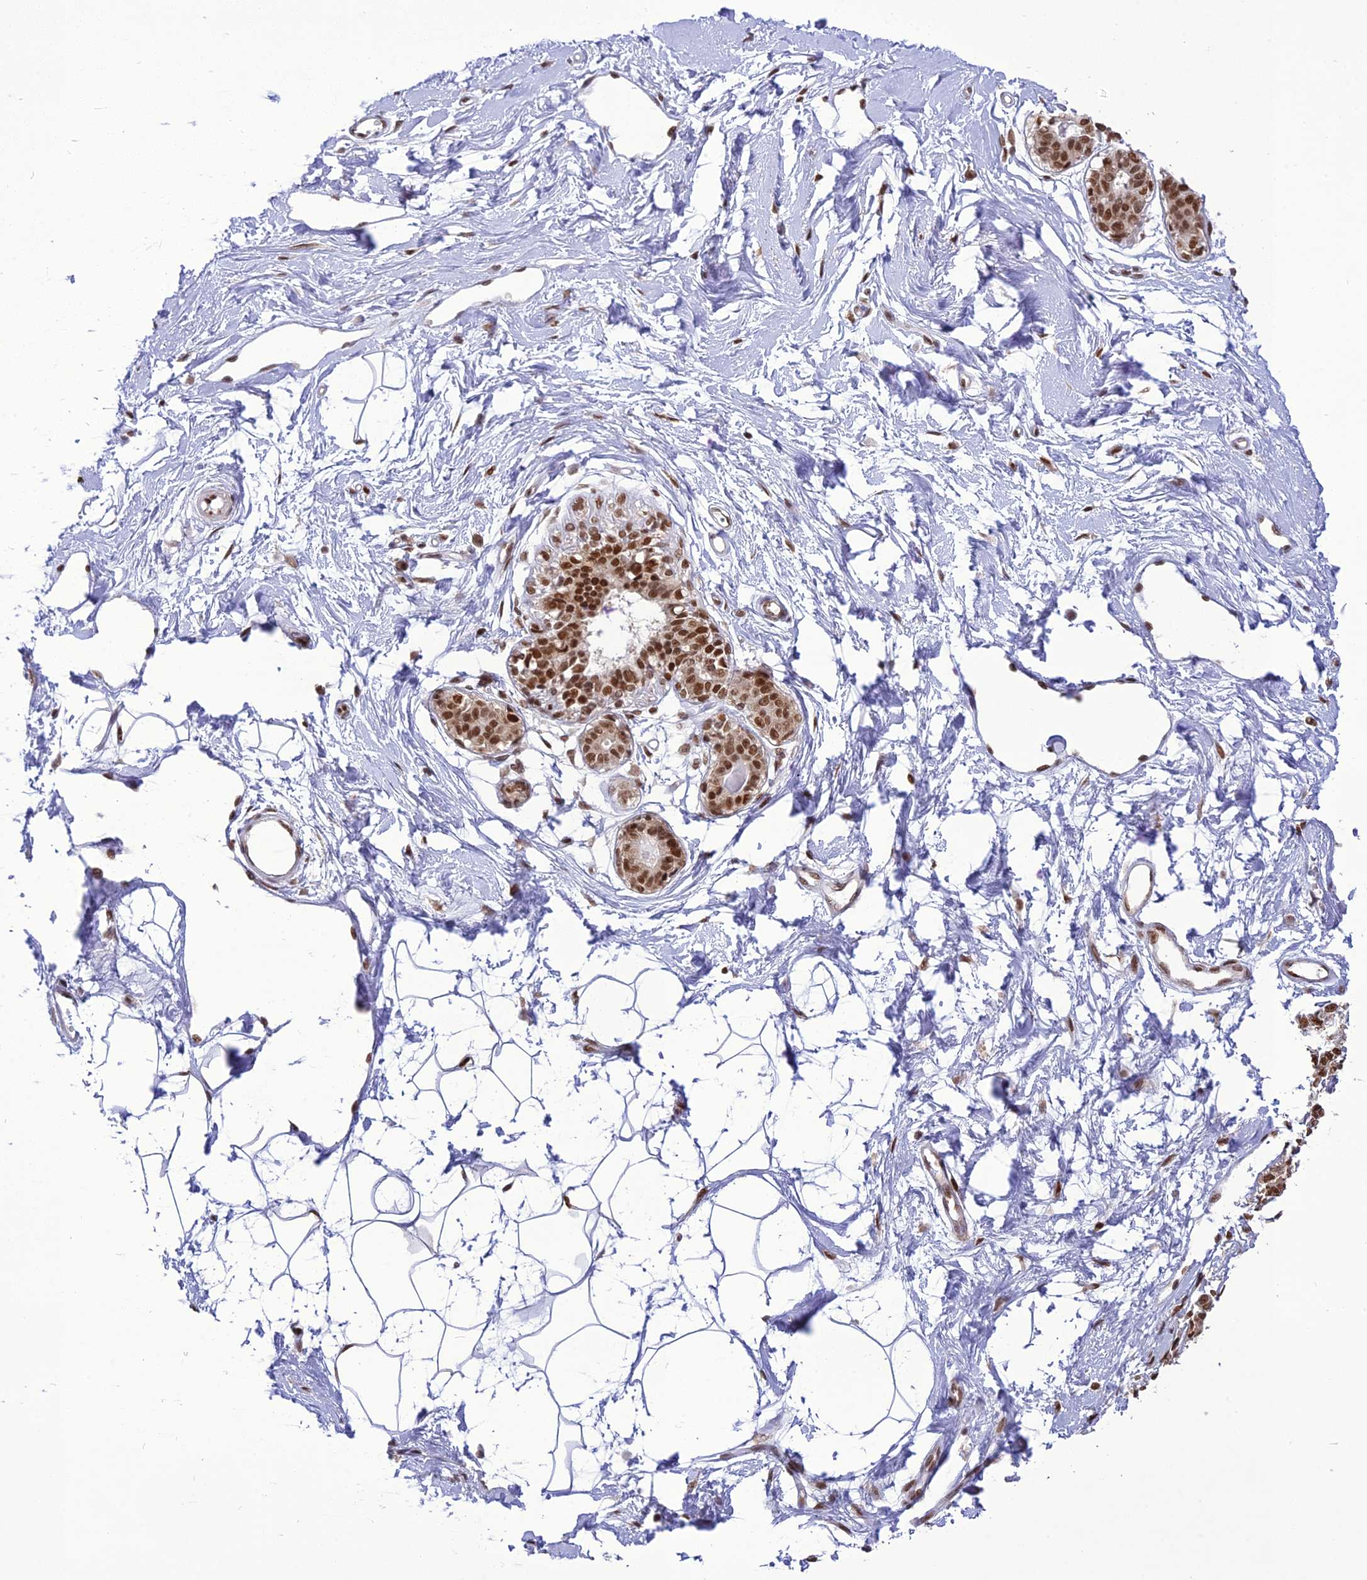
{"staining": {"intensity": "strong", "quantity": ">75%", "location": "nuclear"}, "tissue": "breast", "cell_type": "Adipocytes", "image_type": "normal", "snomed": [{"axis": "morphology", "description": "Normal tissue, NOS"}, {"axis": "topography", "description": "Breast"}], "caption": "About >75% of adipocytes in normal breast reveal strong nuclear protein positivity as visualized by brown immunohistochemical staining.", "gene": "DDX1", "patient": {"sex": "female", "age": 45}}